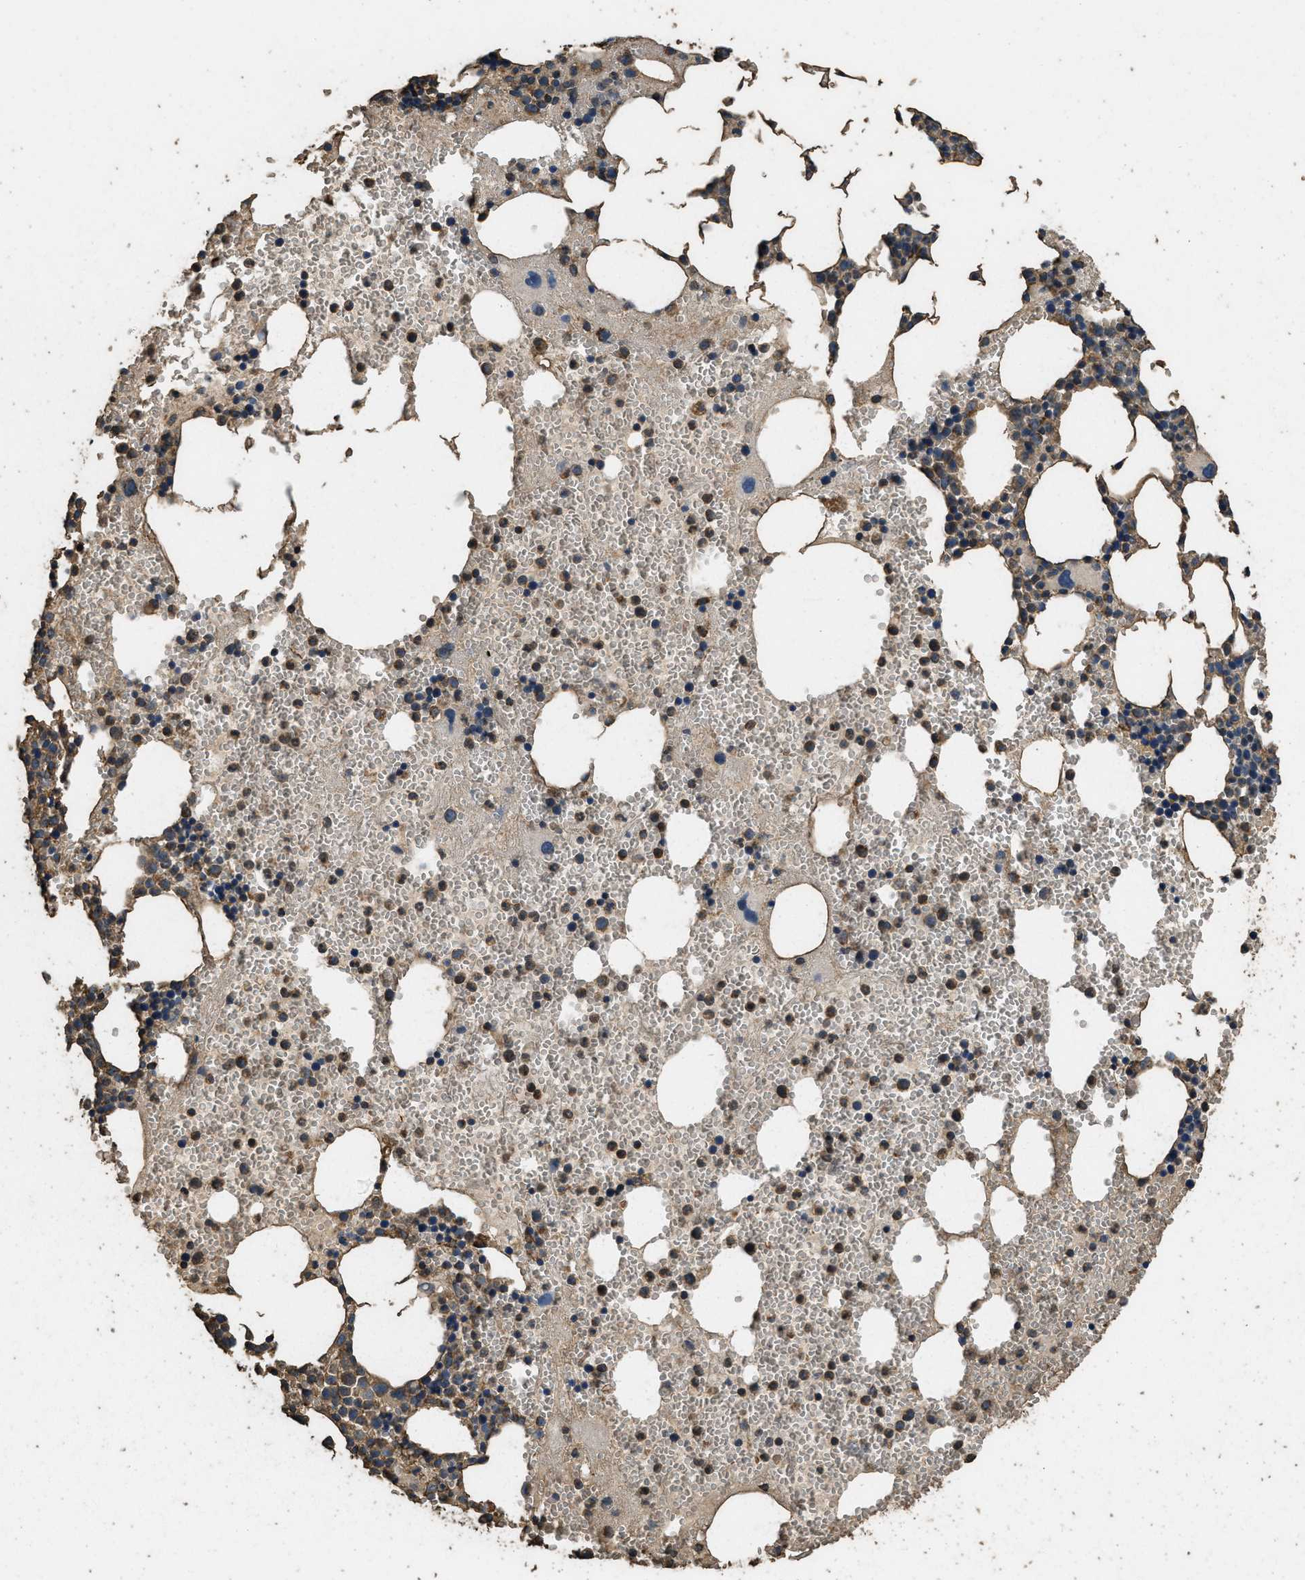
{"staining": {"intensity": "moderate", "quantity": ">75%", "location": "cytoplasmic/membranous"}, "tissue": "bone marrow", "cell_type": "Hematopoietic cells", "image_type": "normal", "snomed": [{"axis": "morphology", "description": "Normal tissue, NOS"}, {"axis": "morphology", "description": "Inflammation, NOS"}, {"axis": "topography", "description": "Bone marrow"}], "caption": "High-power microscopy captured an immunohistochemistry image of normal bone marrow, revealing moderate cytoplasmic/membranous expression in about >75% of hematopoietic cells.", "gene": "CYRIA", "patient": {"sex": "female", "age": 76}}